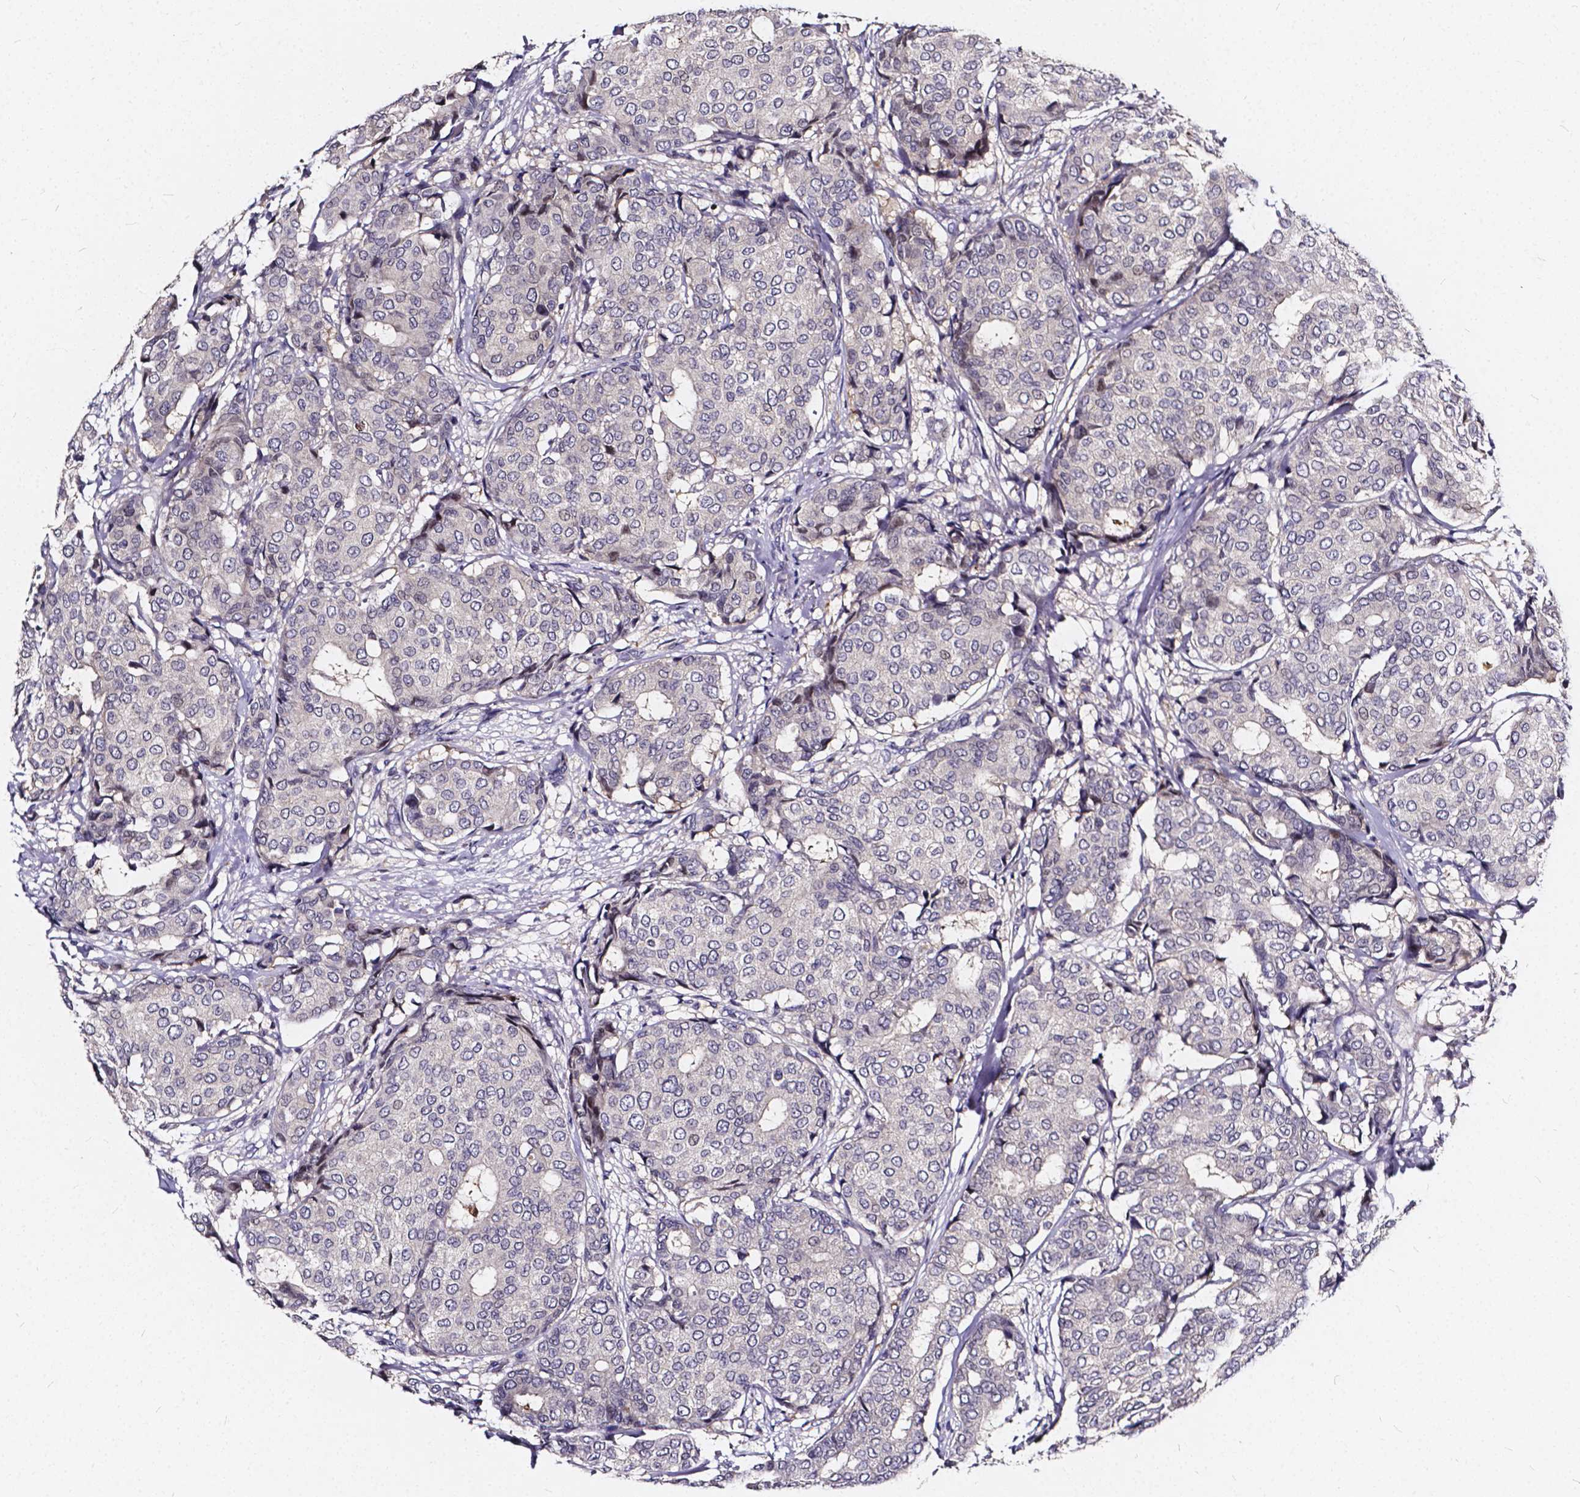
{"staining": {"intensity": "negative", "quantity": "none", "location": "none"}, "tissue": "breast cancer", "cell_type": "Tumor cells", "image_type": "cancer", "snomed": [{"axis": "morphology", "description": "Duct carcinoma"}, {"axis": "topography", "description": "Breast"}], "caption": "Tumor cells are negative for brown protein staining in breast cancer.", "gene": "SOWAHA", "patient": {"sex": "female", "age": 75}}